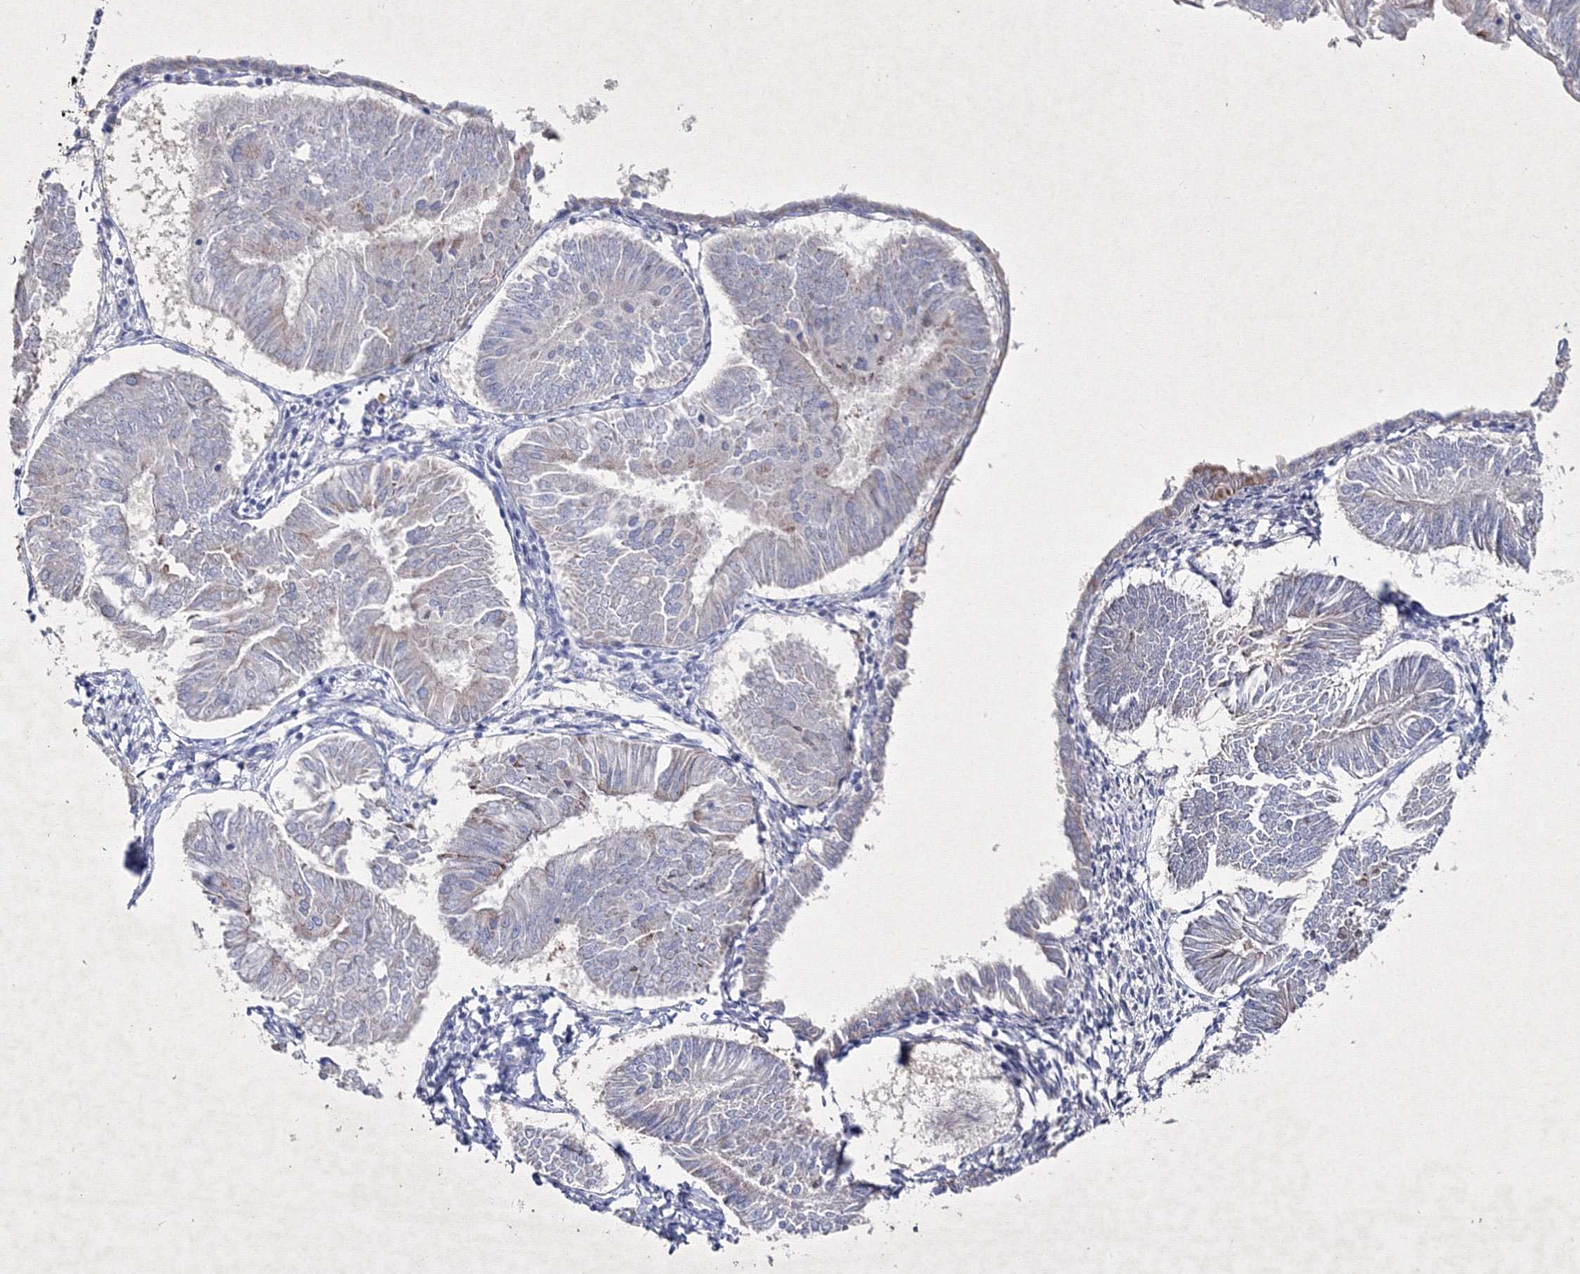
{"staining": {"intensity": "negative", "quantity": "none", "location": "none"}, "tissue": "endometrial cancer", "cell_type": "Tumor cells", "image_type": "cancer", "snomed": [{"axis": "morphology", "description": "Adenocarcinoma, NOS"}, {"axis": "topography", "description": "Endometrium"}], "caption": "This is an immunohistochemistry (IHC) image of endometrial adenocarcinoma. There is no staining in tumor cells.", "gene": "SMIM29", "patient": {"sex": "female", "age": 58}}